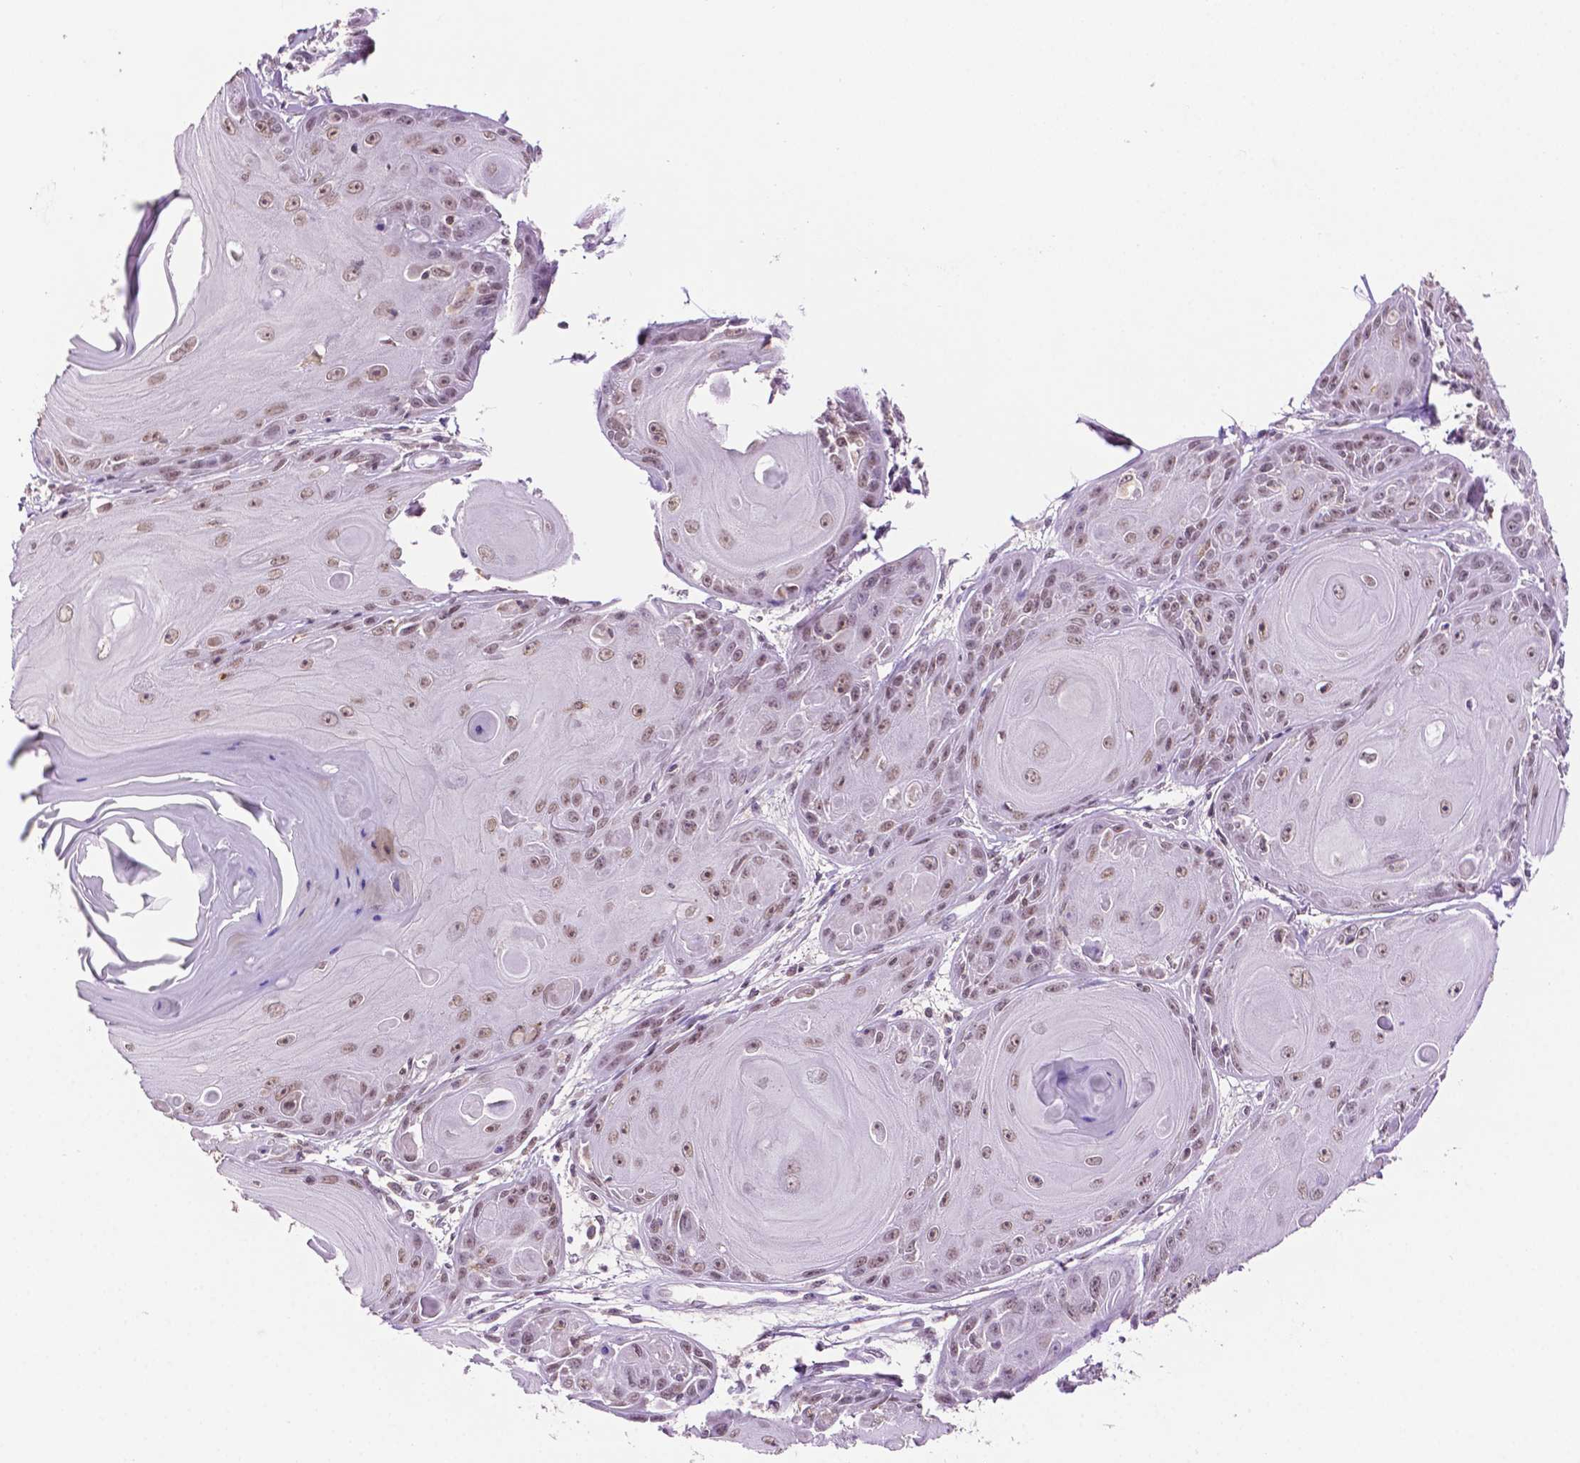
{"staining": {"intensity": "moderate", "quantity": ">75%", "location": "nuclear"}, "tissue": "skin cancer", "cell_type": "Tumor cells", "image_type": "cancer", "snomed": [{"axis": "morphology", "description": "Squamous cell carcinoma, NOS"}, {"axis": "topography", "description": "Skin"}, {"axis": "topography", "description": "Vulva"}], "caption": "High-magnification brightfield microscopy of skin cancer stained with DAB (3,3'-diaminobenzidine) (brown) and counterstained with hematoxylin (blue). tumor cells exhibit moderate nuclear positivity is identified in about>75% of cells. Nuclei are stained in blue.", "gene": "PTPN6", "patient": {"sex": "female", "age": 85}}